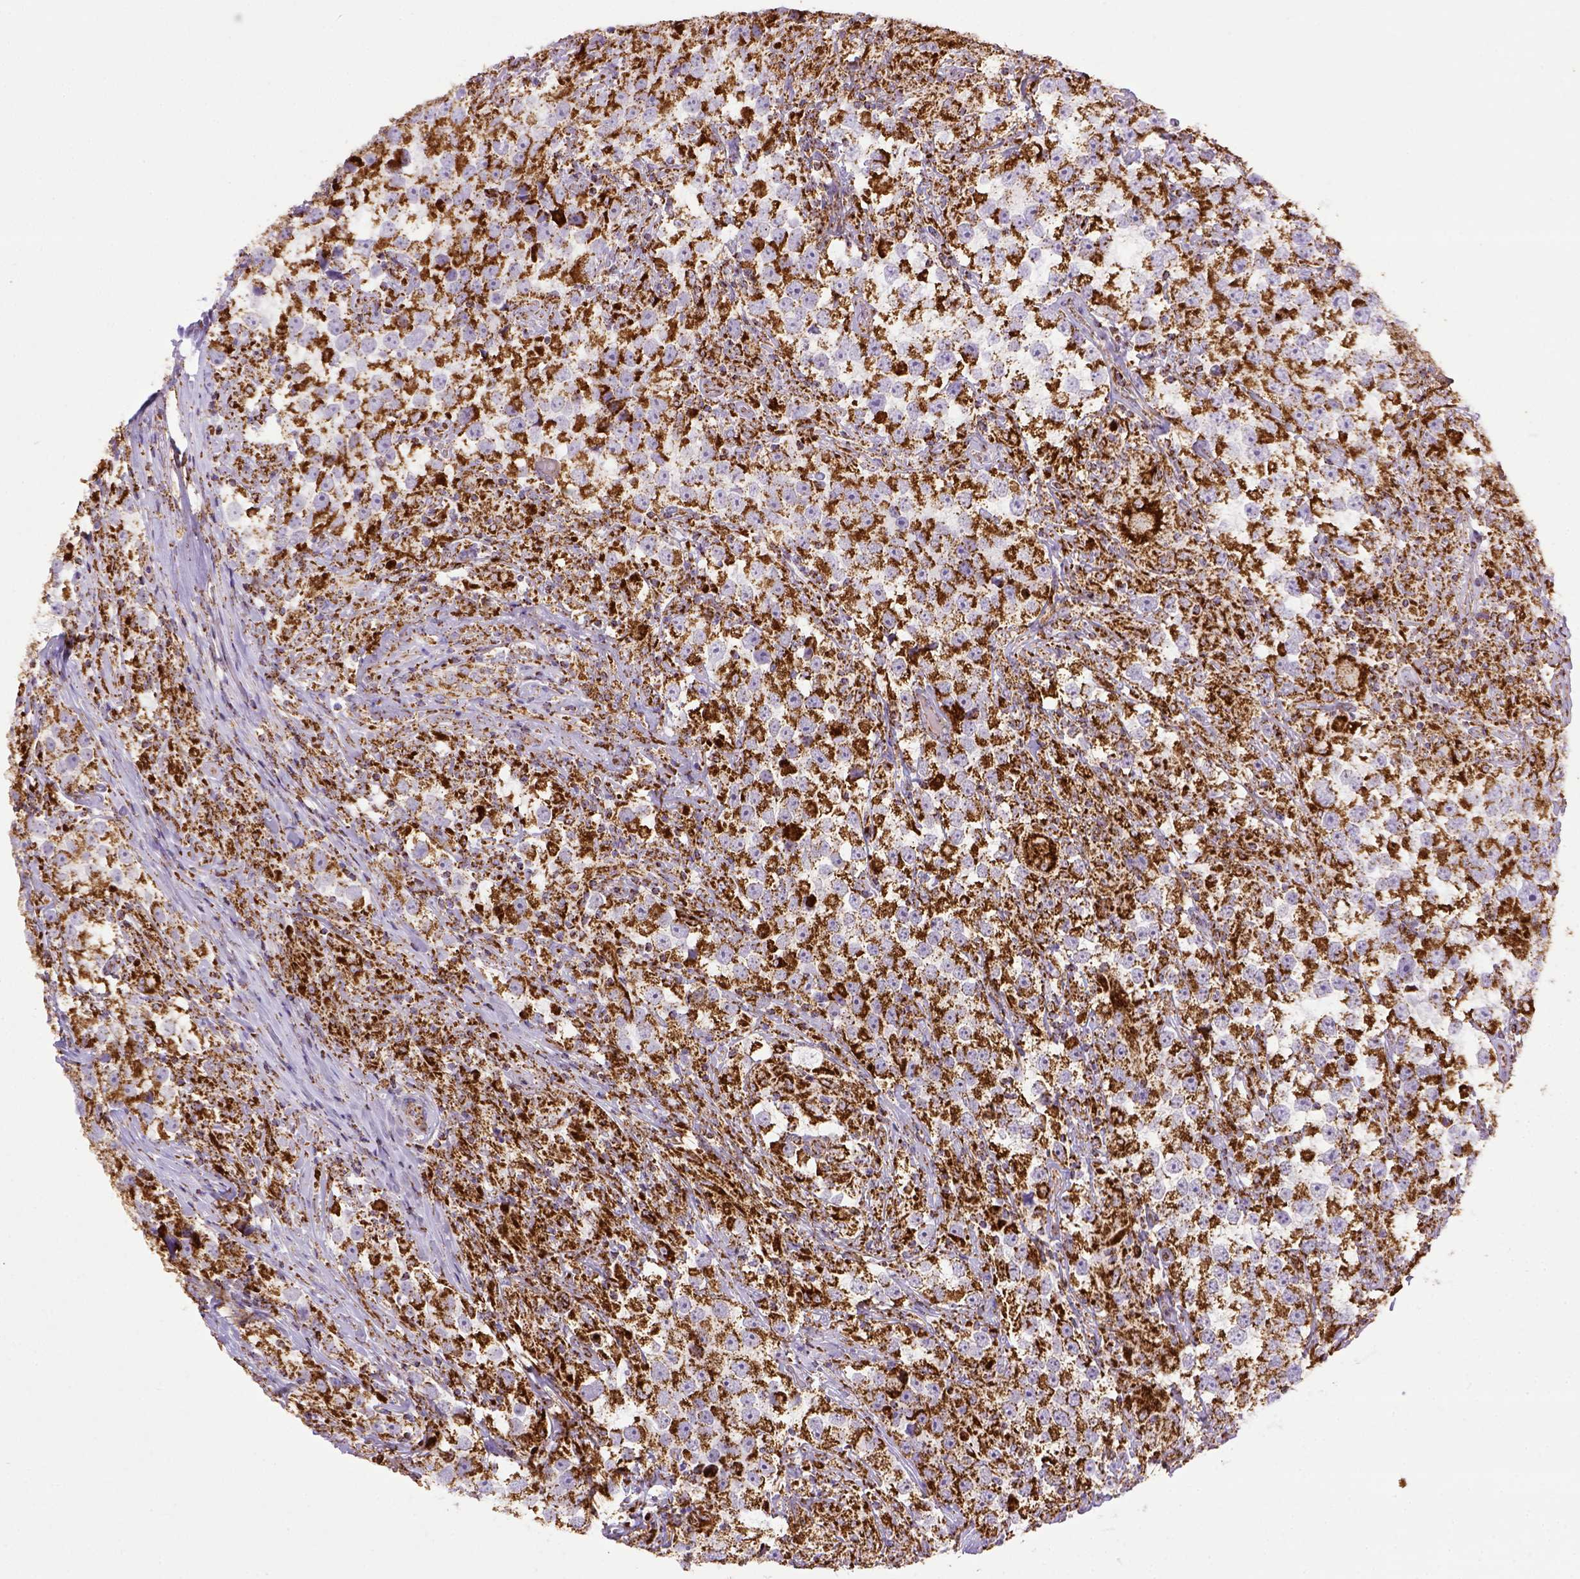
{"staining": {"intensity": "strong", "quantity": ">75%", "location": "cytoplasmic/membranous"}, "tissue": "testis cancer", "cell_type": "Tumor cells", "image_type": "cancer", "snomed": [{"axis": "morphology", "description": "Seminoma, NOS"}, {"axis": "topography", "description": "Testis"}], "caption": "Testis seminoma tissue exhibits strong cytoplasmic/membranous positivity in about >75% of tumor cells", "gene": "MT-CO1", "patient": {"sex": "male", "age": 46}}